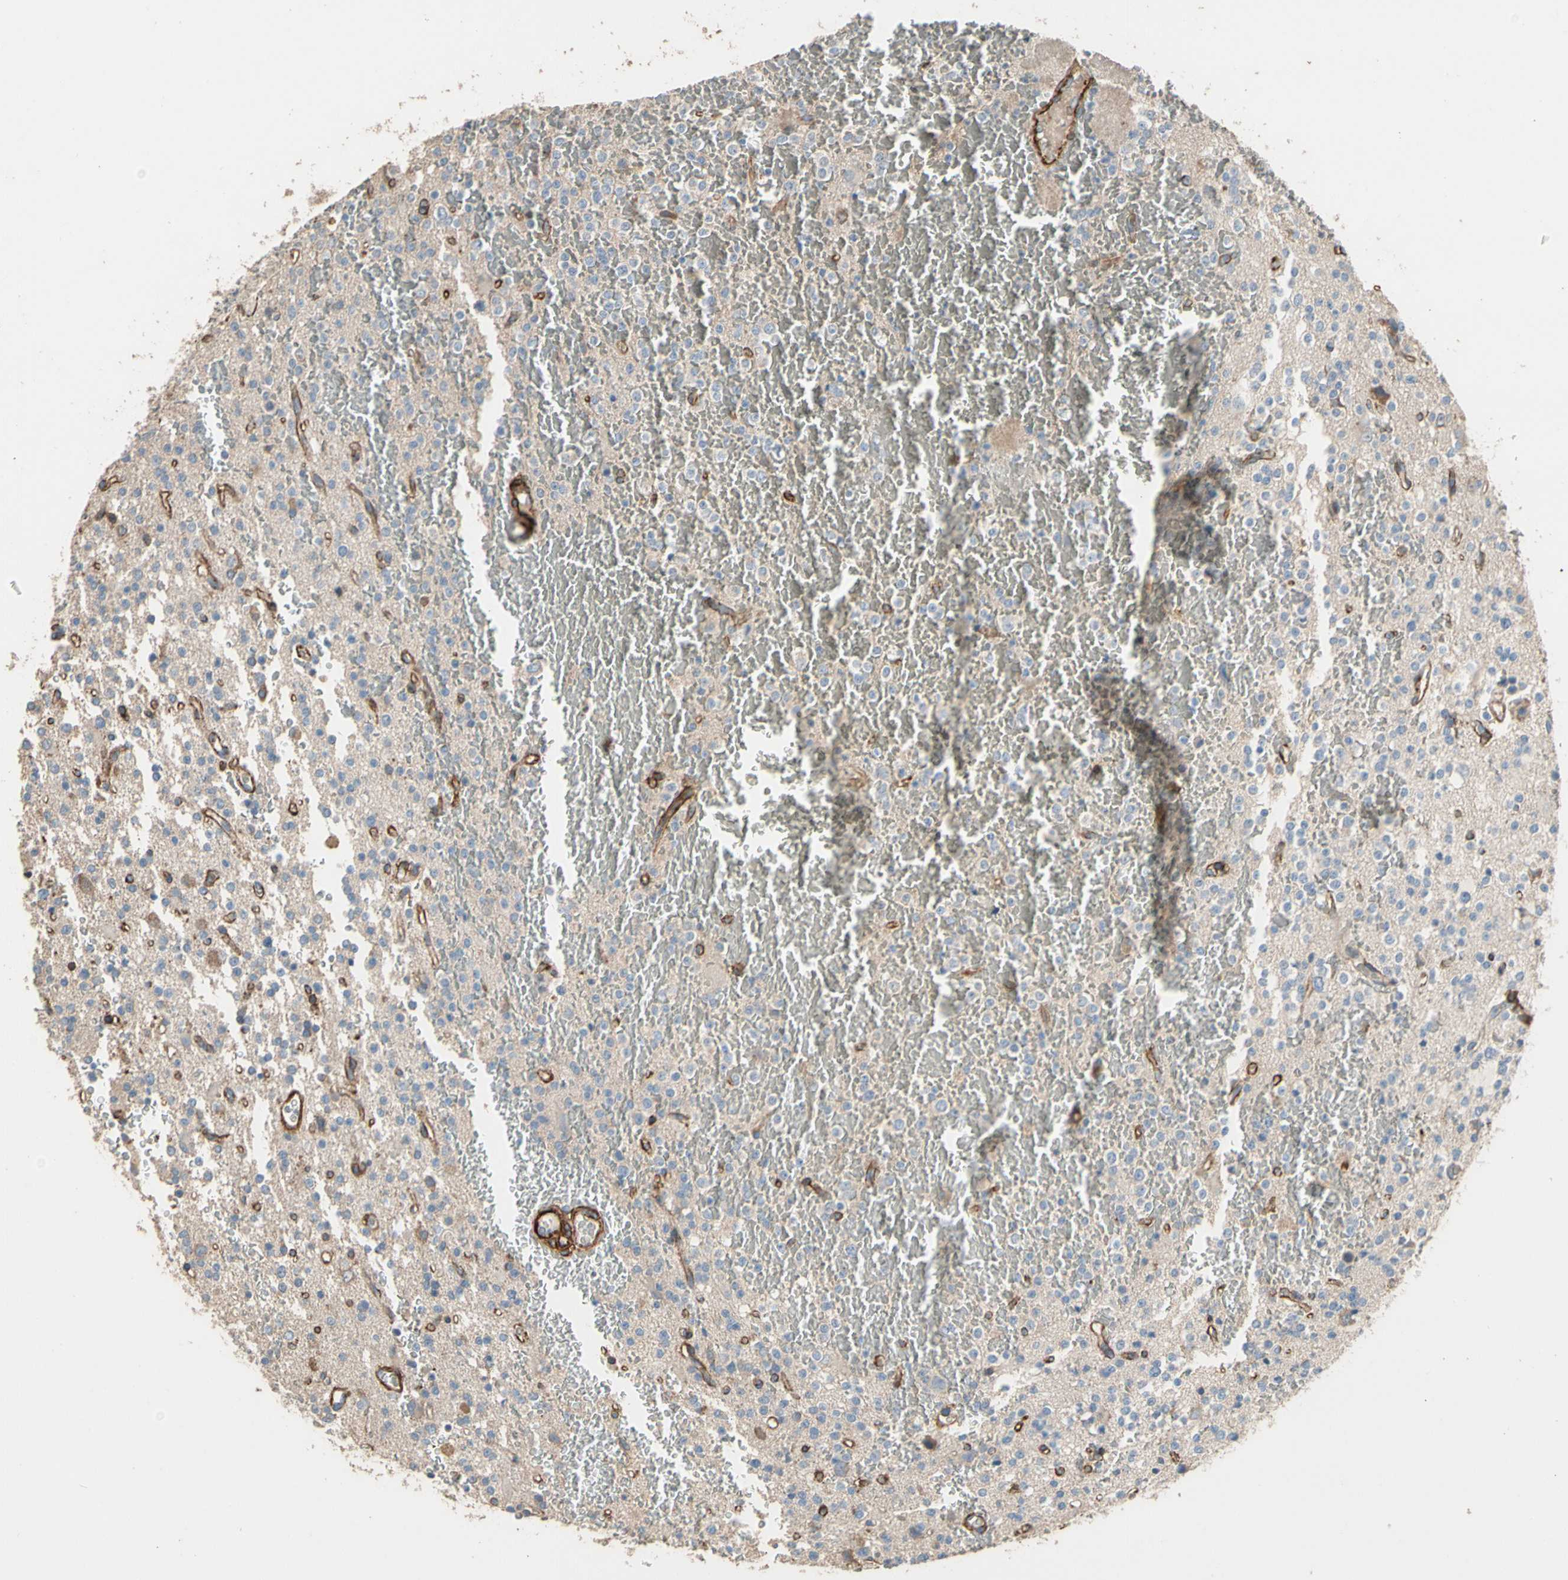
{"staining": {"intensity": "moderate", "quantity": "<25%", "location": "cytoplasmic/membranous"}, "tissue": "glioma", "cell_type": "Tumor cells", "image_type": "cancer", "snomed": [{"axis": "morphology", "description": "Glioma, malignant, High grade"}, {"axis": "topography", "description": "Brain"}], "caption": "Glioma stained with immunohistochemistry shows moderate cytoplasmic/membranous staining in about <25% of tumor cells. The protein of interest is shown in brown color, while the nuclei are stained blue.", "gene": "SUSD2", "patient": {"sex": "male", "age": 47}}